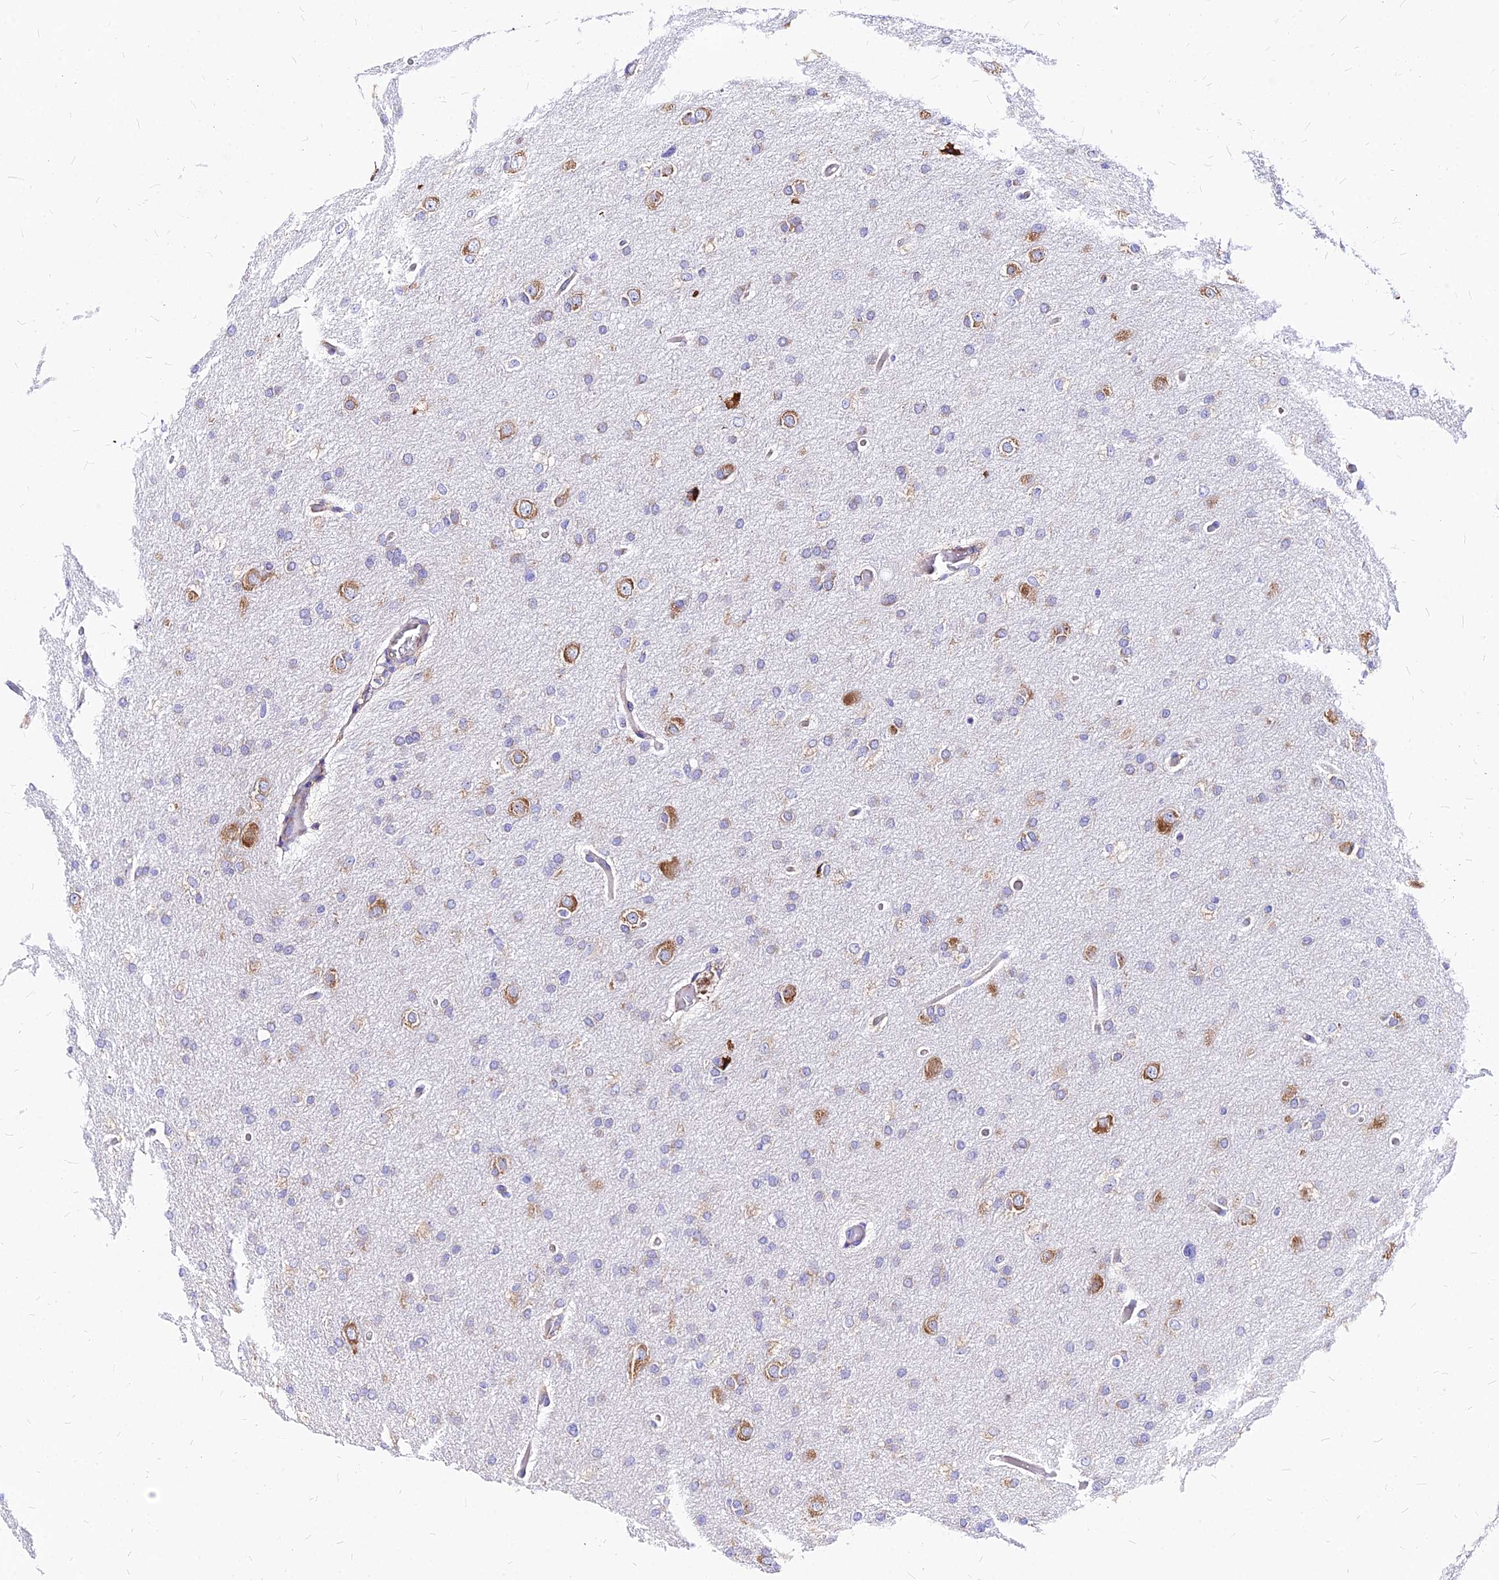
{"staining": {"intensity": "negative", "quantity": "none", "location": "none"}, "tissue": "glioma", "cell_type": "Tumor cells", "image_type": "cancer", "snomed": [{"axis": "morphology", "description": "Glioma, malignant, High grade"}, {"axis": "topography", "description": "Cerebral cortex"}], "caption": "Protein analysis of glioma displays no significant expression in tumor cells. (Immunohistochemistry, brightfield microscopy, high magnification).", "gene": "RPL19", "patient": {"sex": "female", "age": 36}}